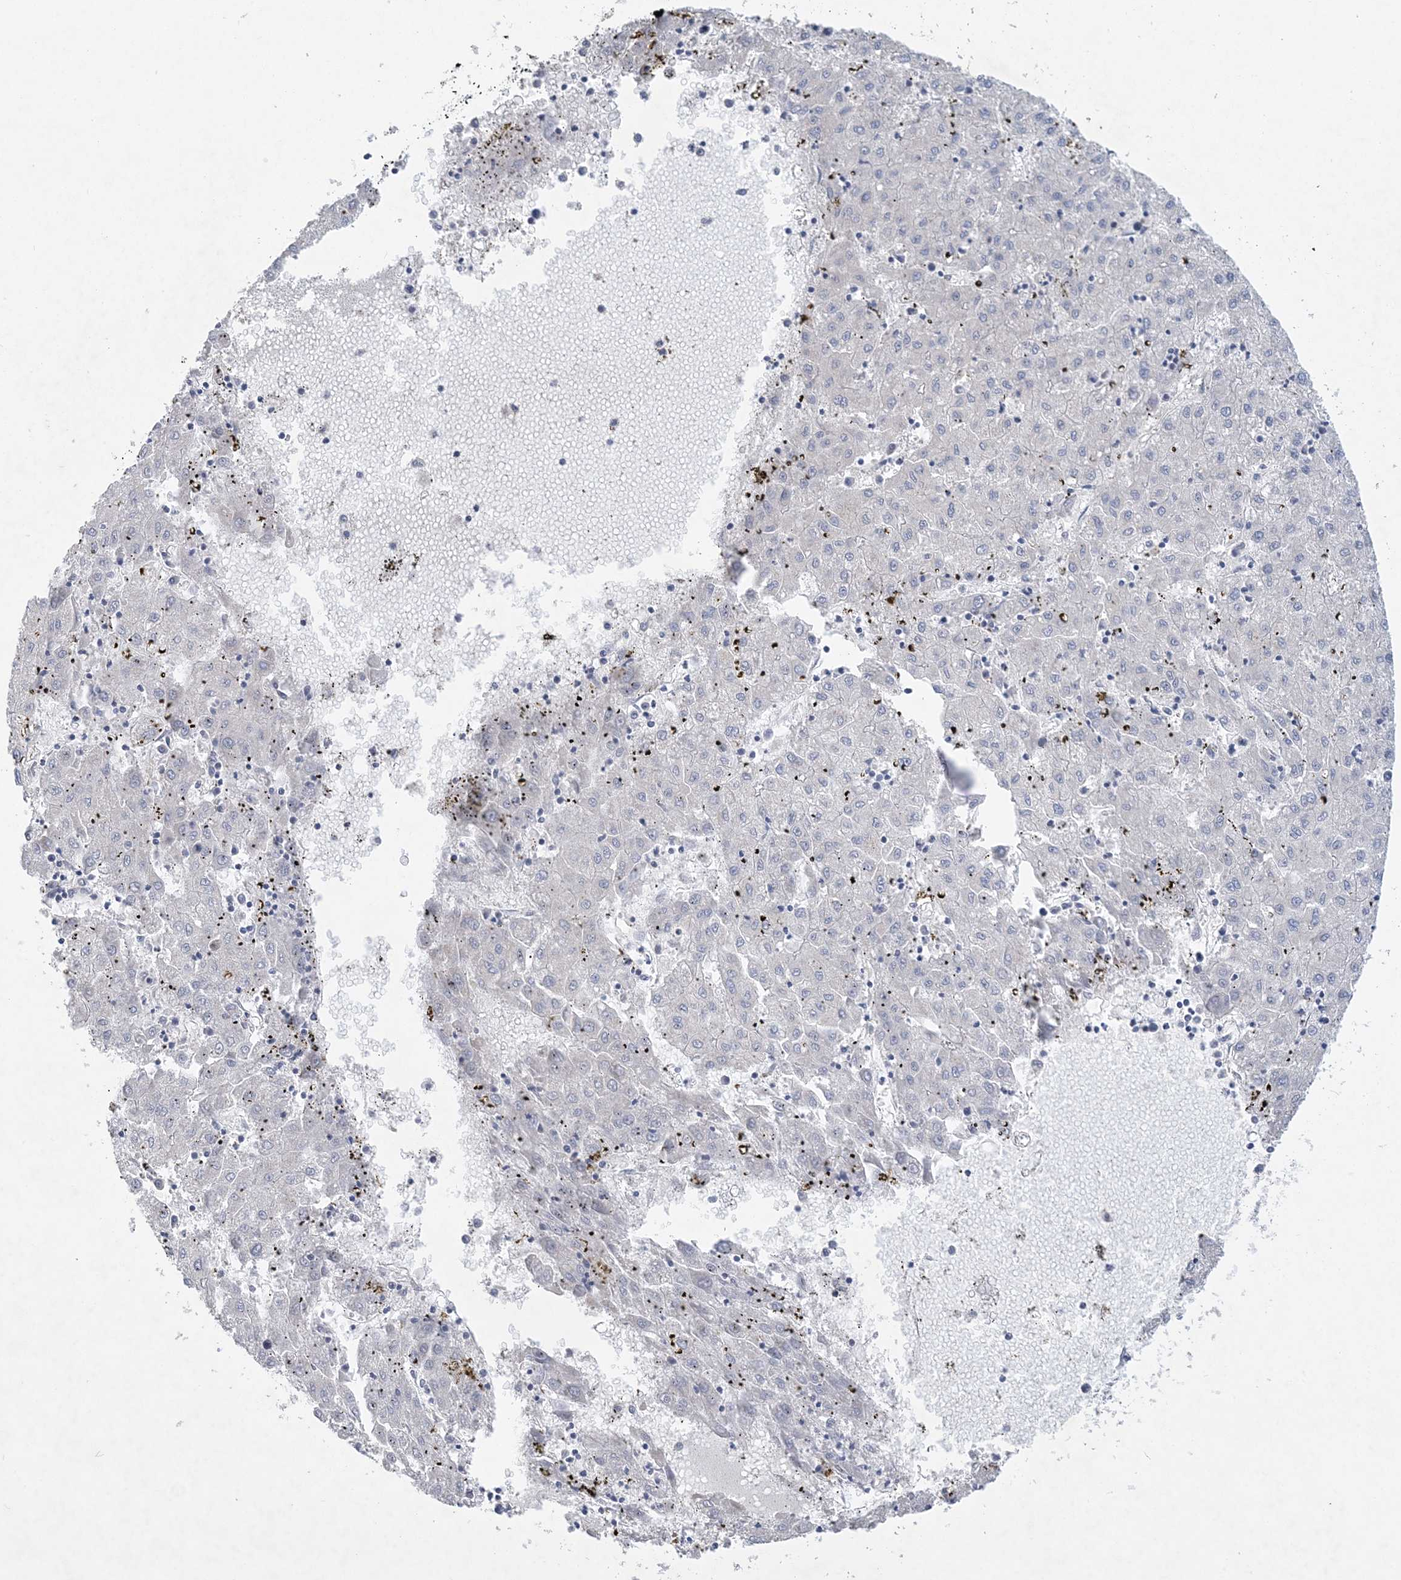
{"staining": {"intensity": "negative", "quantity": "none", "location": "none"}, "tissue": "liver cancer", "cell_type": "Tumor cells", "image_type": "cancer", "snomed": [{"axis": "morphology", "description": "Carcinoma, Hepatocellular, NOS"}, {"axis": "topography", "description": "Liver"}], "caption": "A high-resolution photomicrograph shows immunohistochemistry staining of liver cancer, which displays no significant staining in tumor cells. Brightfield microscopy of immunohistochemistry stained with DAB (brown) and hematoxylin (blue), captured at high magnification.", "gene": "MAP4K5", "patient": {"sex": "male", "age": 72}}